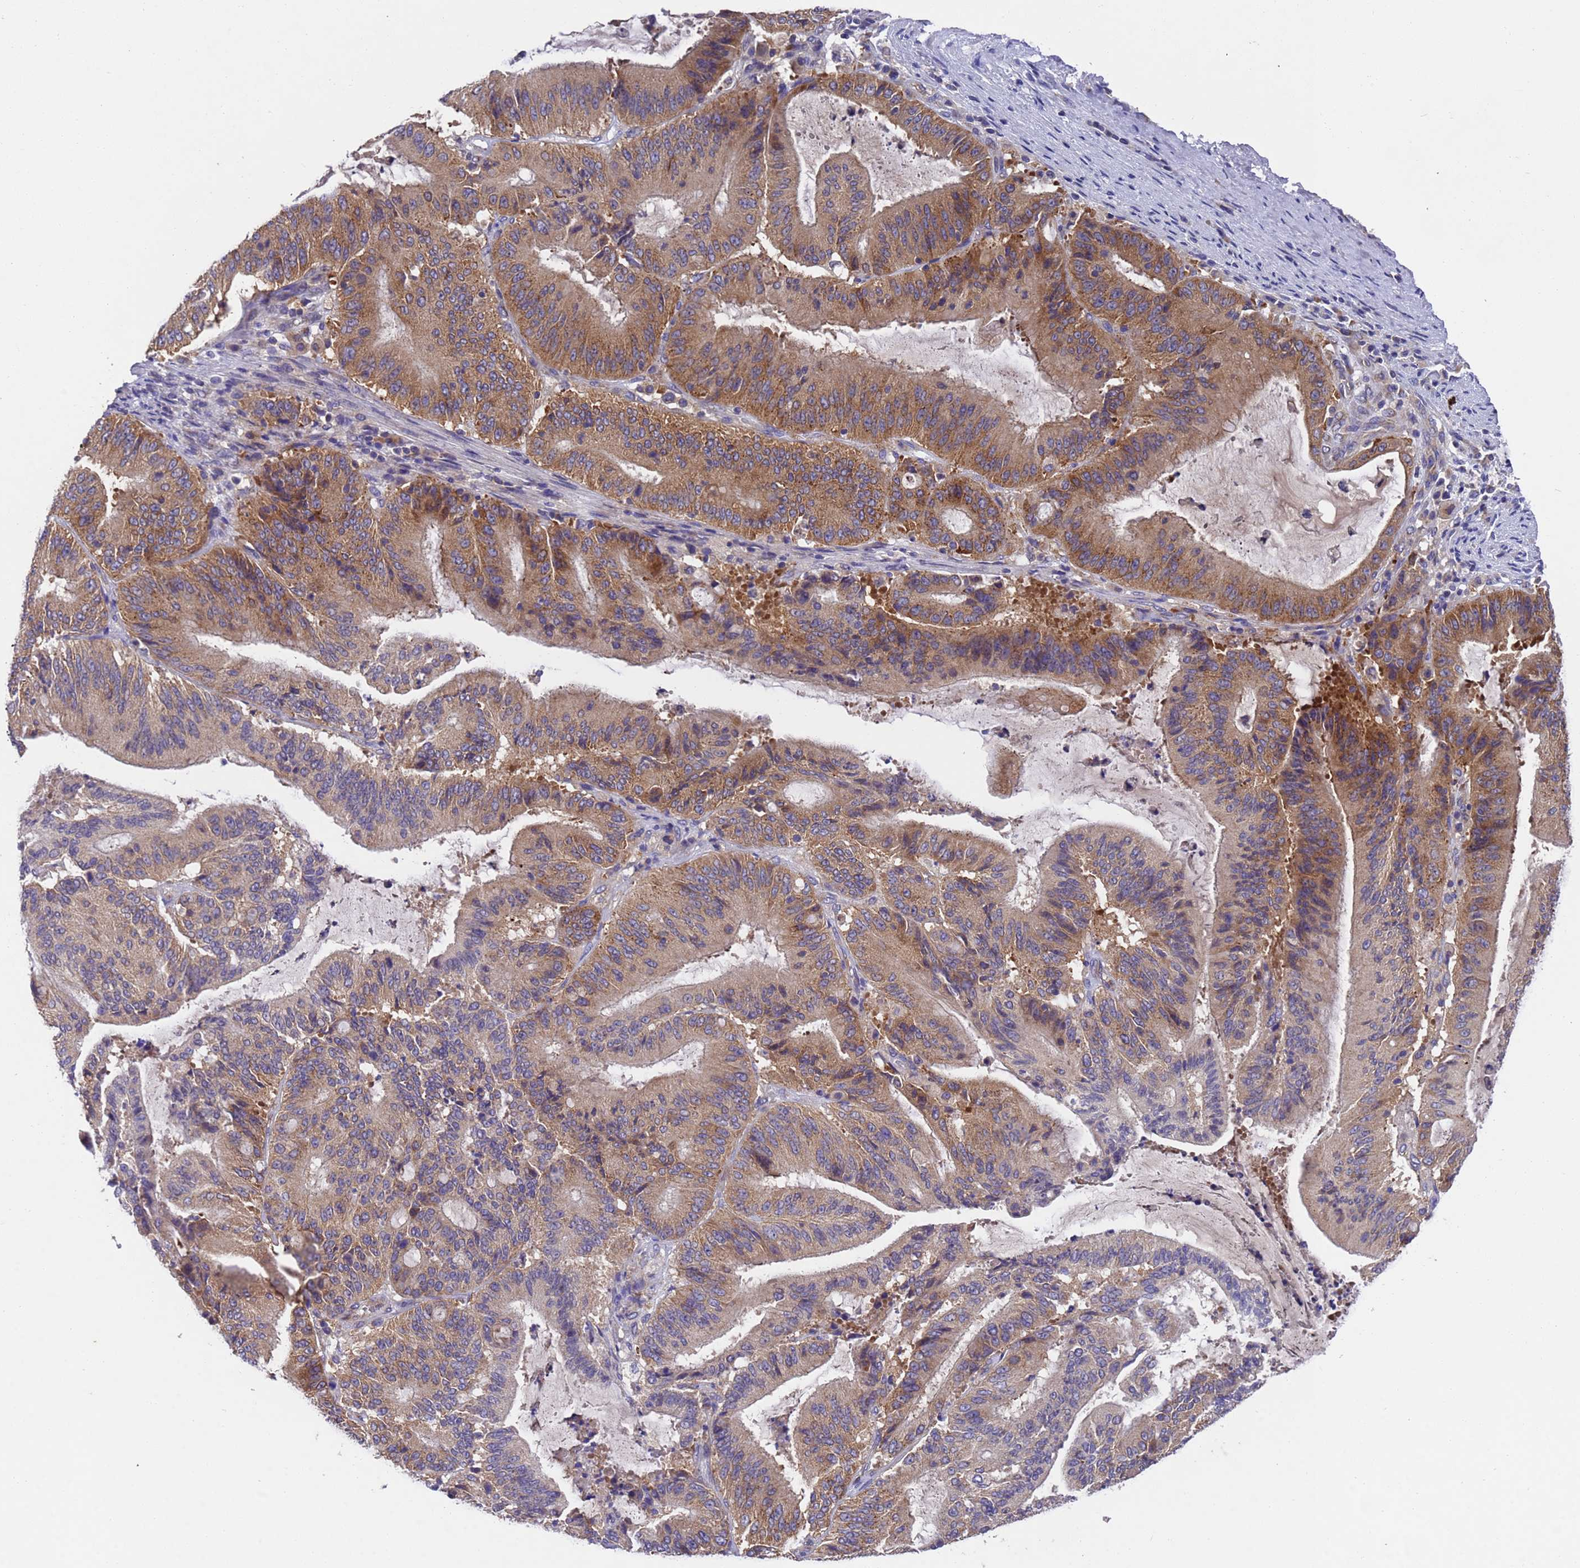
{"staining": {"intensity": "moderate", "quantity": ">75%", "location": "cytoplasmic/membranous"}, "tissue": "liver cancer", "cell_type": "Tumor cells", "image_type": "cancer", "snomed": [{"axis": "morphology", "description": "Normal tissue, NOS"}, {"axis": "morphology", "description": "Cholangiocarcinoma"}, {"axis": "topography", "description": "Liver"}, {"axis": "topography", "description": "Peripheral nerve tissue"}], "caption": "Approximately >75% of tumor cells in human liver cancer (cholangiocarcinoma) exhibit moderate cytoplasmic/membranous protein staining as visualized by brown immunohistochemical staining.", "gene": "DCAF12L2", "patient": {"sex": "female", "age": 73}}